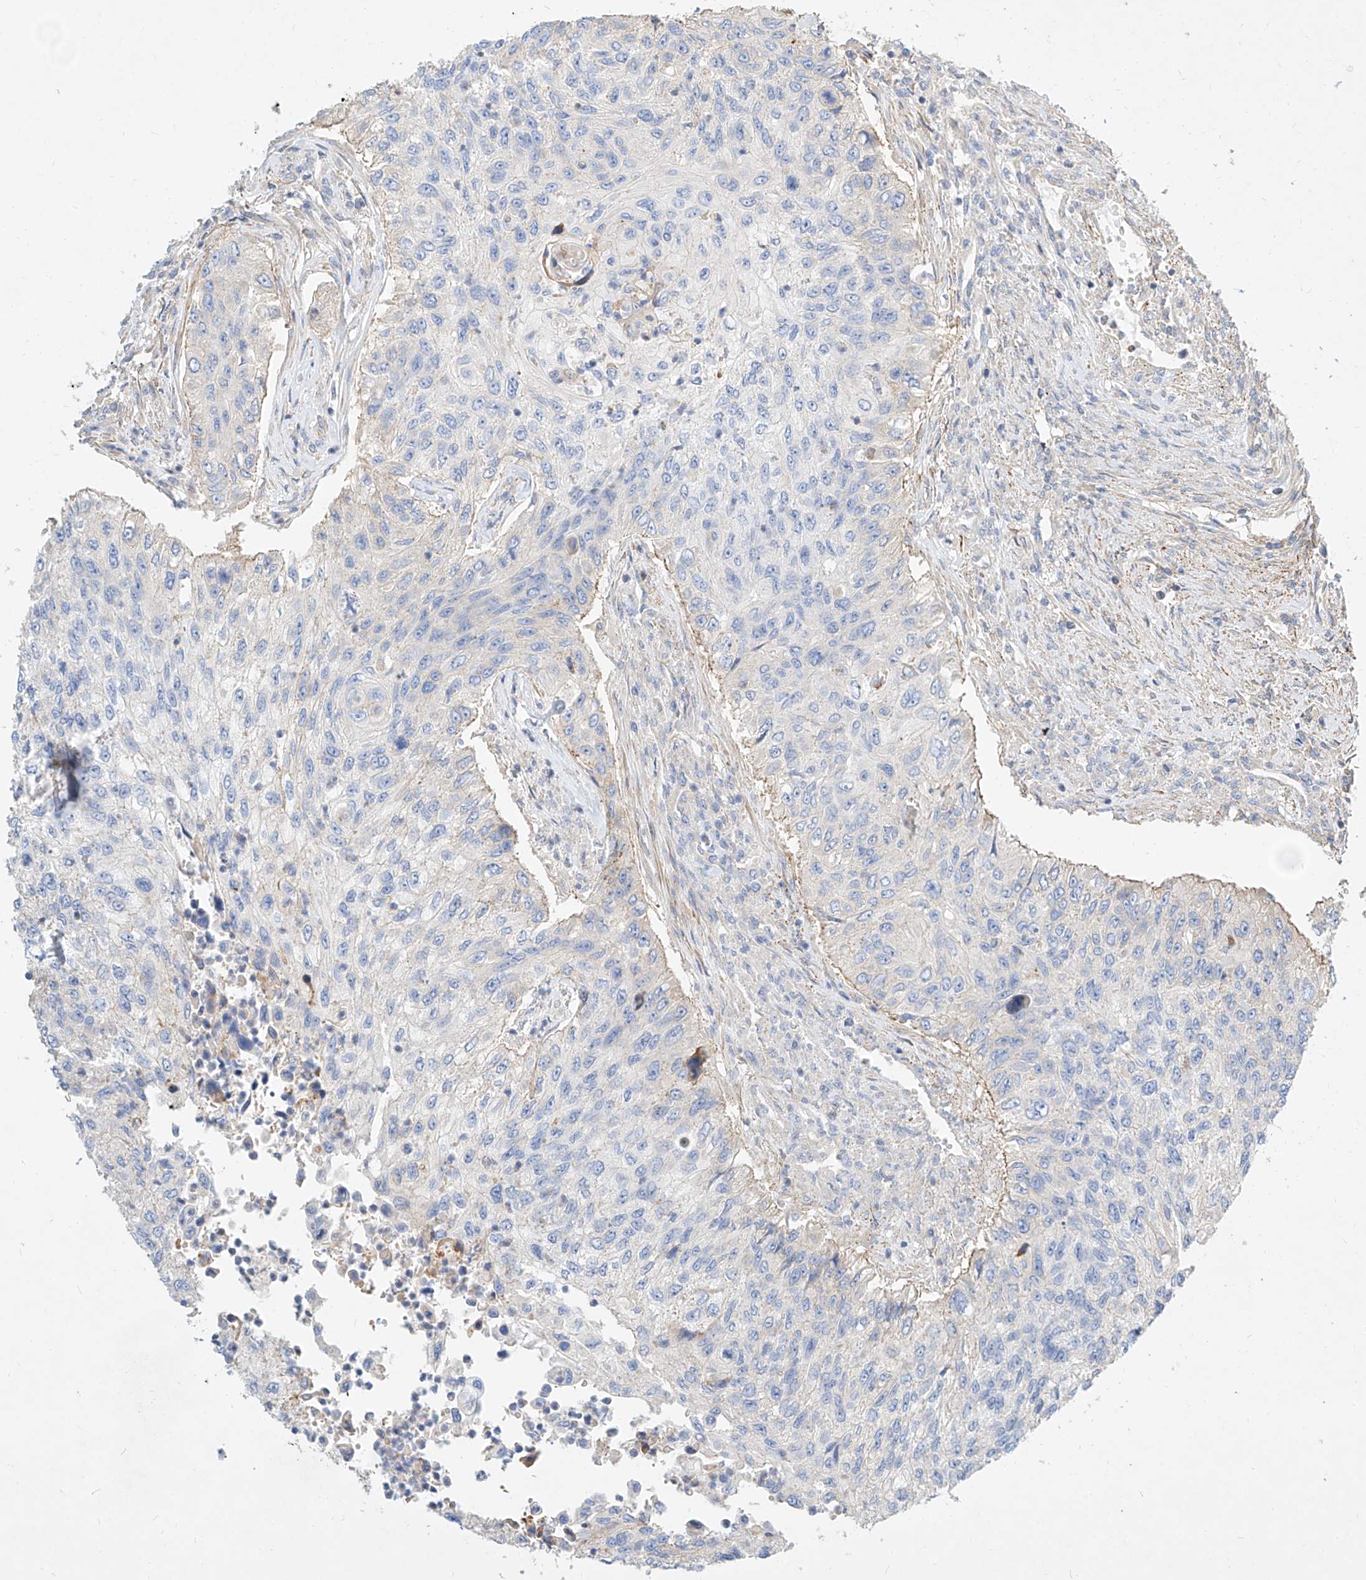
{"staining": {"intensity": "negative", "quantity": "none", "location": "none"}, "tissue": "urothelial cancer", "cell_type": "Tumor cells", "image_type": "cancer", "snomed": [{"axis": "morphology", "description": "Urothelial carcinoma, High grade"}, {"axis": "topography", "description": "Urinary bladder"}], "caption": "A photomicrograph of human urothelial cancer is negative for staining in tumor cells.", "gene": "KCNH5", "patient": {"sex": "female", "age": 60}}